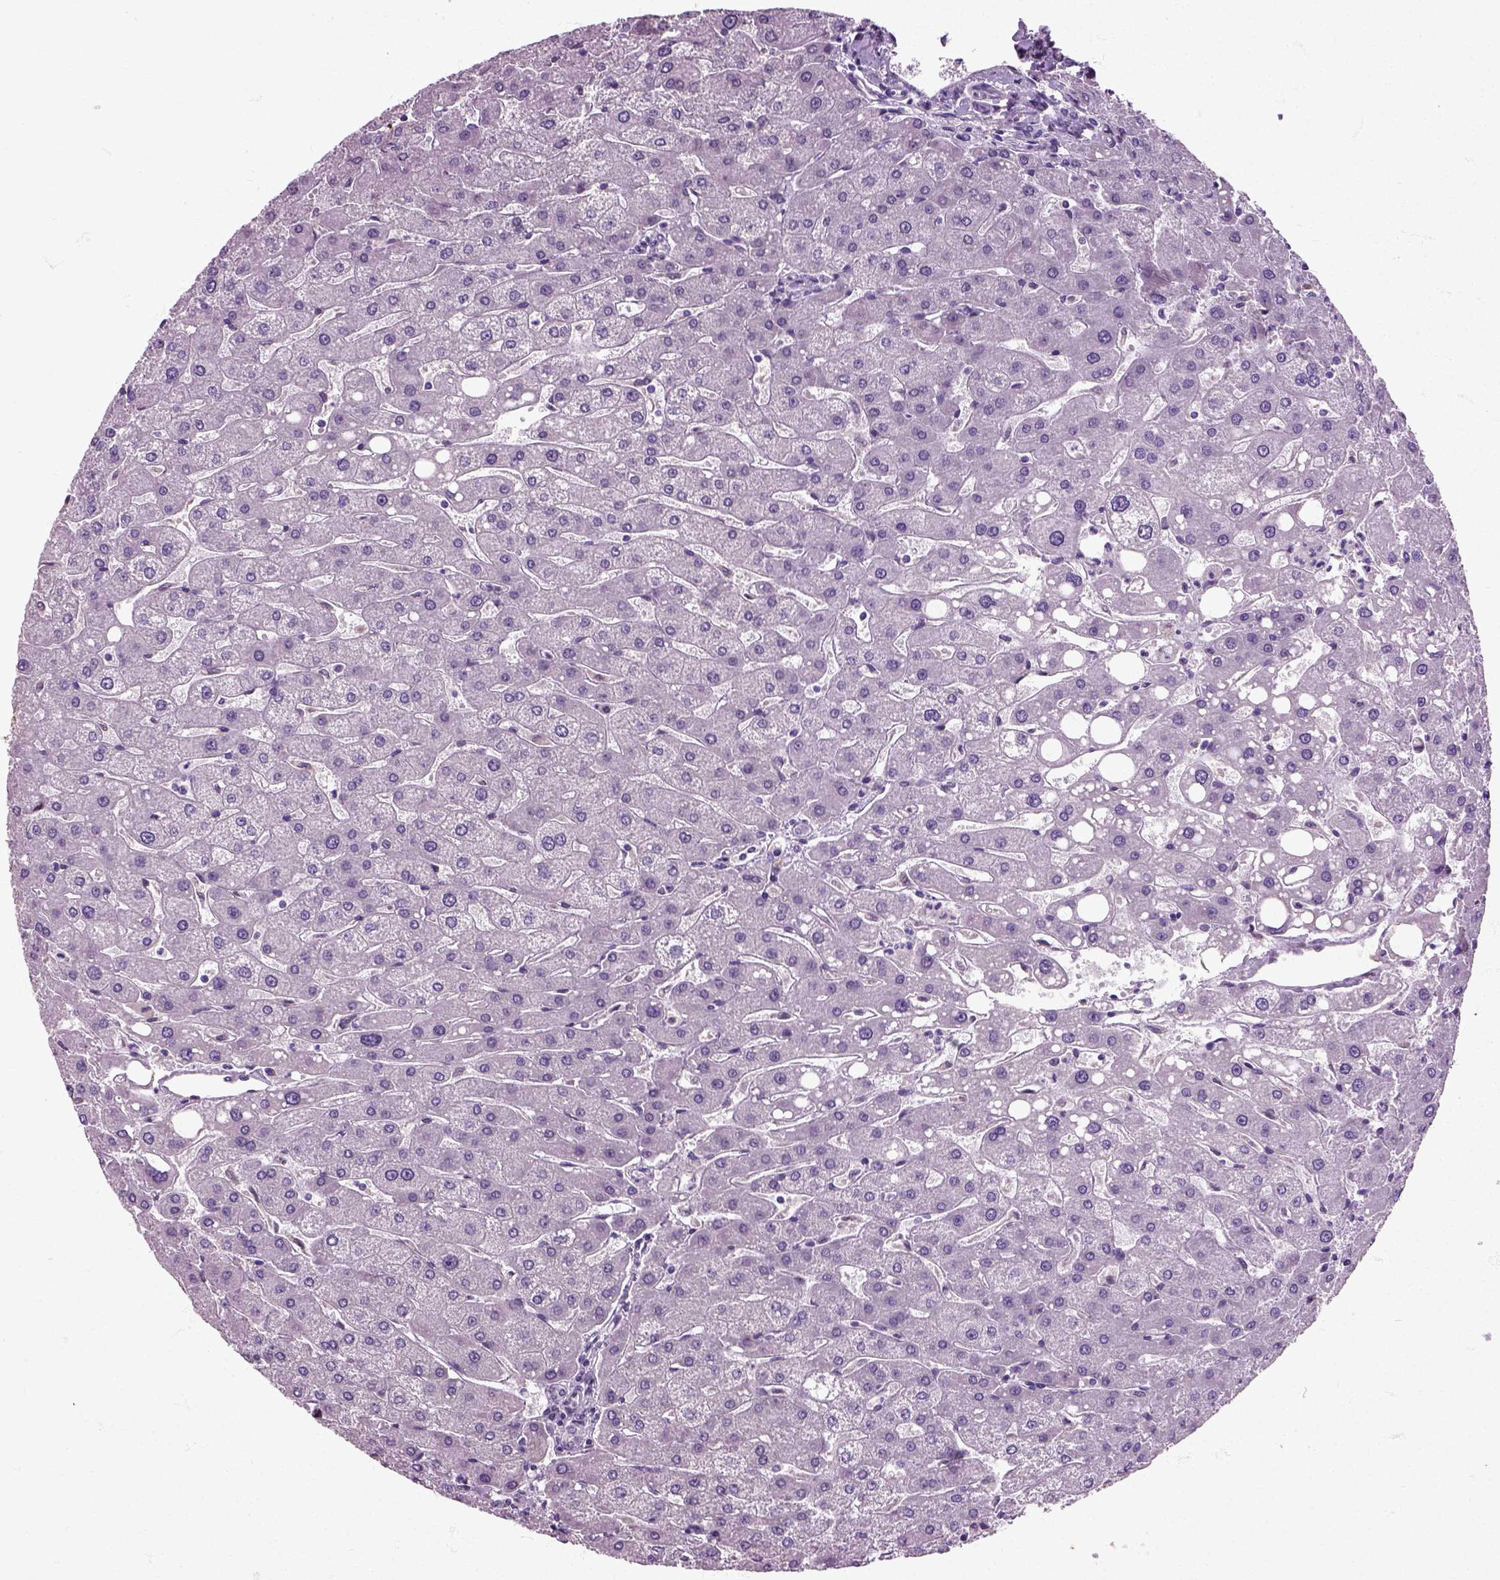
{"staining": {"intensity": "negative", "quantity": "none", "location": "none"}, "tissue": "liver", "cell_type": "Cholangiocytes", "image_type": "normal", "snomed": [{"axis": "morphology", "description": "Normal tissue, NOS"}, {"axis": "topography", "description": "Liver"}], "caption": "Immunohistochemistry micrograph of benign human liver stained for a protein (brown), which shows no positivity in cholangiocytes.", "gene": "HSPA2", "patient": {"sex": "male", "age": 67}}